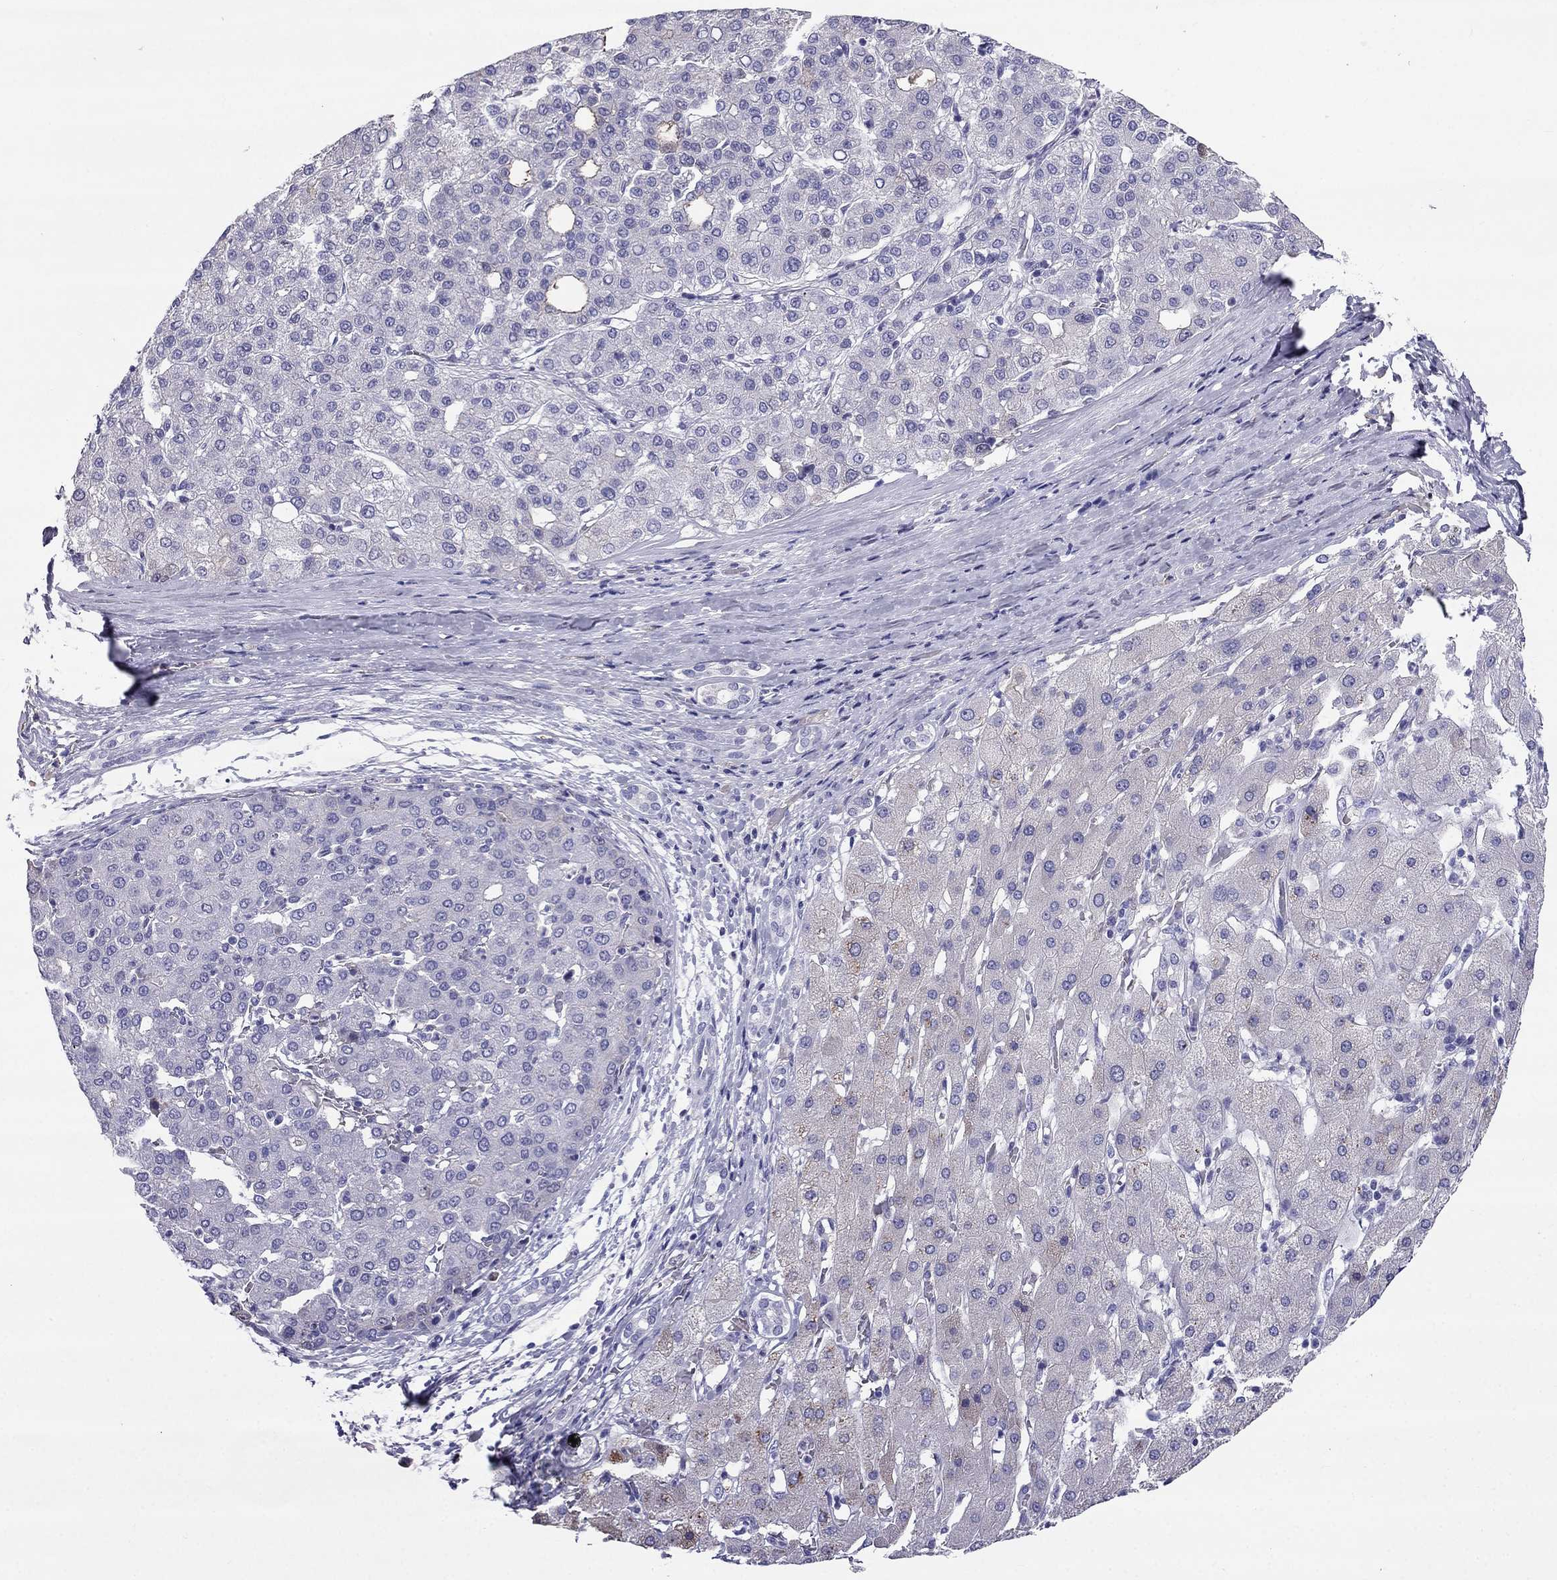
{"staining": {"intensity": "negative", "quantity": "none", "location": "none"}, "tissue": "liver cancer", "cell_type": "Tumor cells", "image_type": "cancer", "snomed": [{"axis": "morphology", "description": "Carcinoma, Hepatocellular, NOS"}, {"axis": "topography", "description": "Liver"}], "caption": "Image shows no protein staining in tumor cells of liver cancer tissue.", "gene": "TBC1D21", "patient": {"sex": "male", "age": 65}}